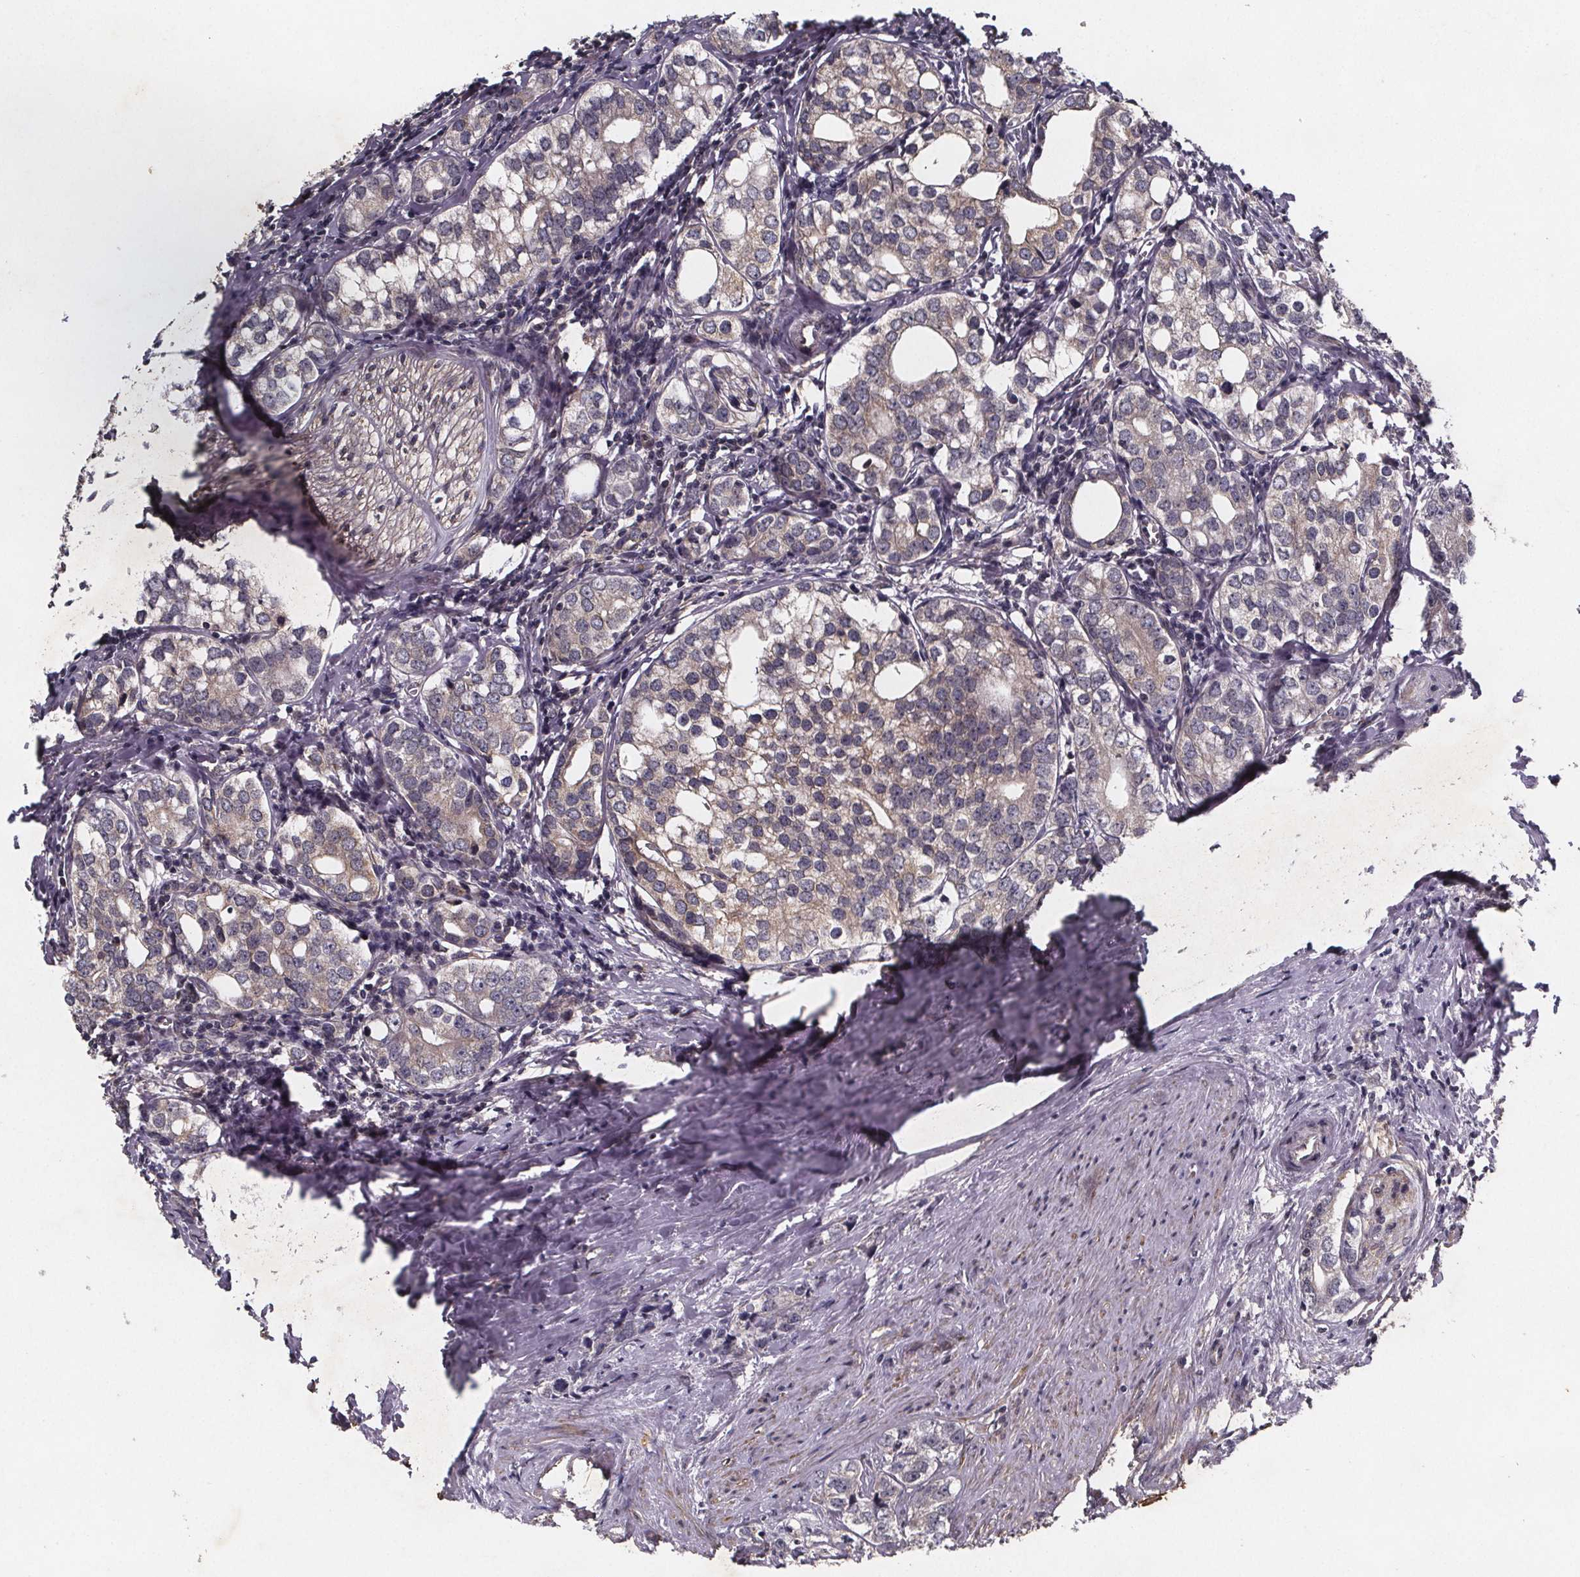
{"staining": {"intensity": "weak", "quantity": "<25%", "location": "cytoplasmic/membranous"}, "tissue": "prostate cancer", "cell_type": "Tumor cells", "image_type": "cancer", "snomed": [{"axis": "morphology", "description": "Adenocarcinoma, NOS"}, {"axis": "topography", "description": "Prostate and seminal vesicle, NOS"}], "caption": "The image exhibits no significant expression in tumor cells of prostate cancer (adenocarcinoma).", "gene": "PIERCE2", "patient": {"sex": "male", "age": 63}}